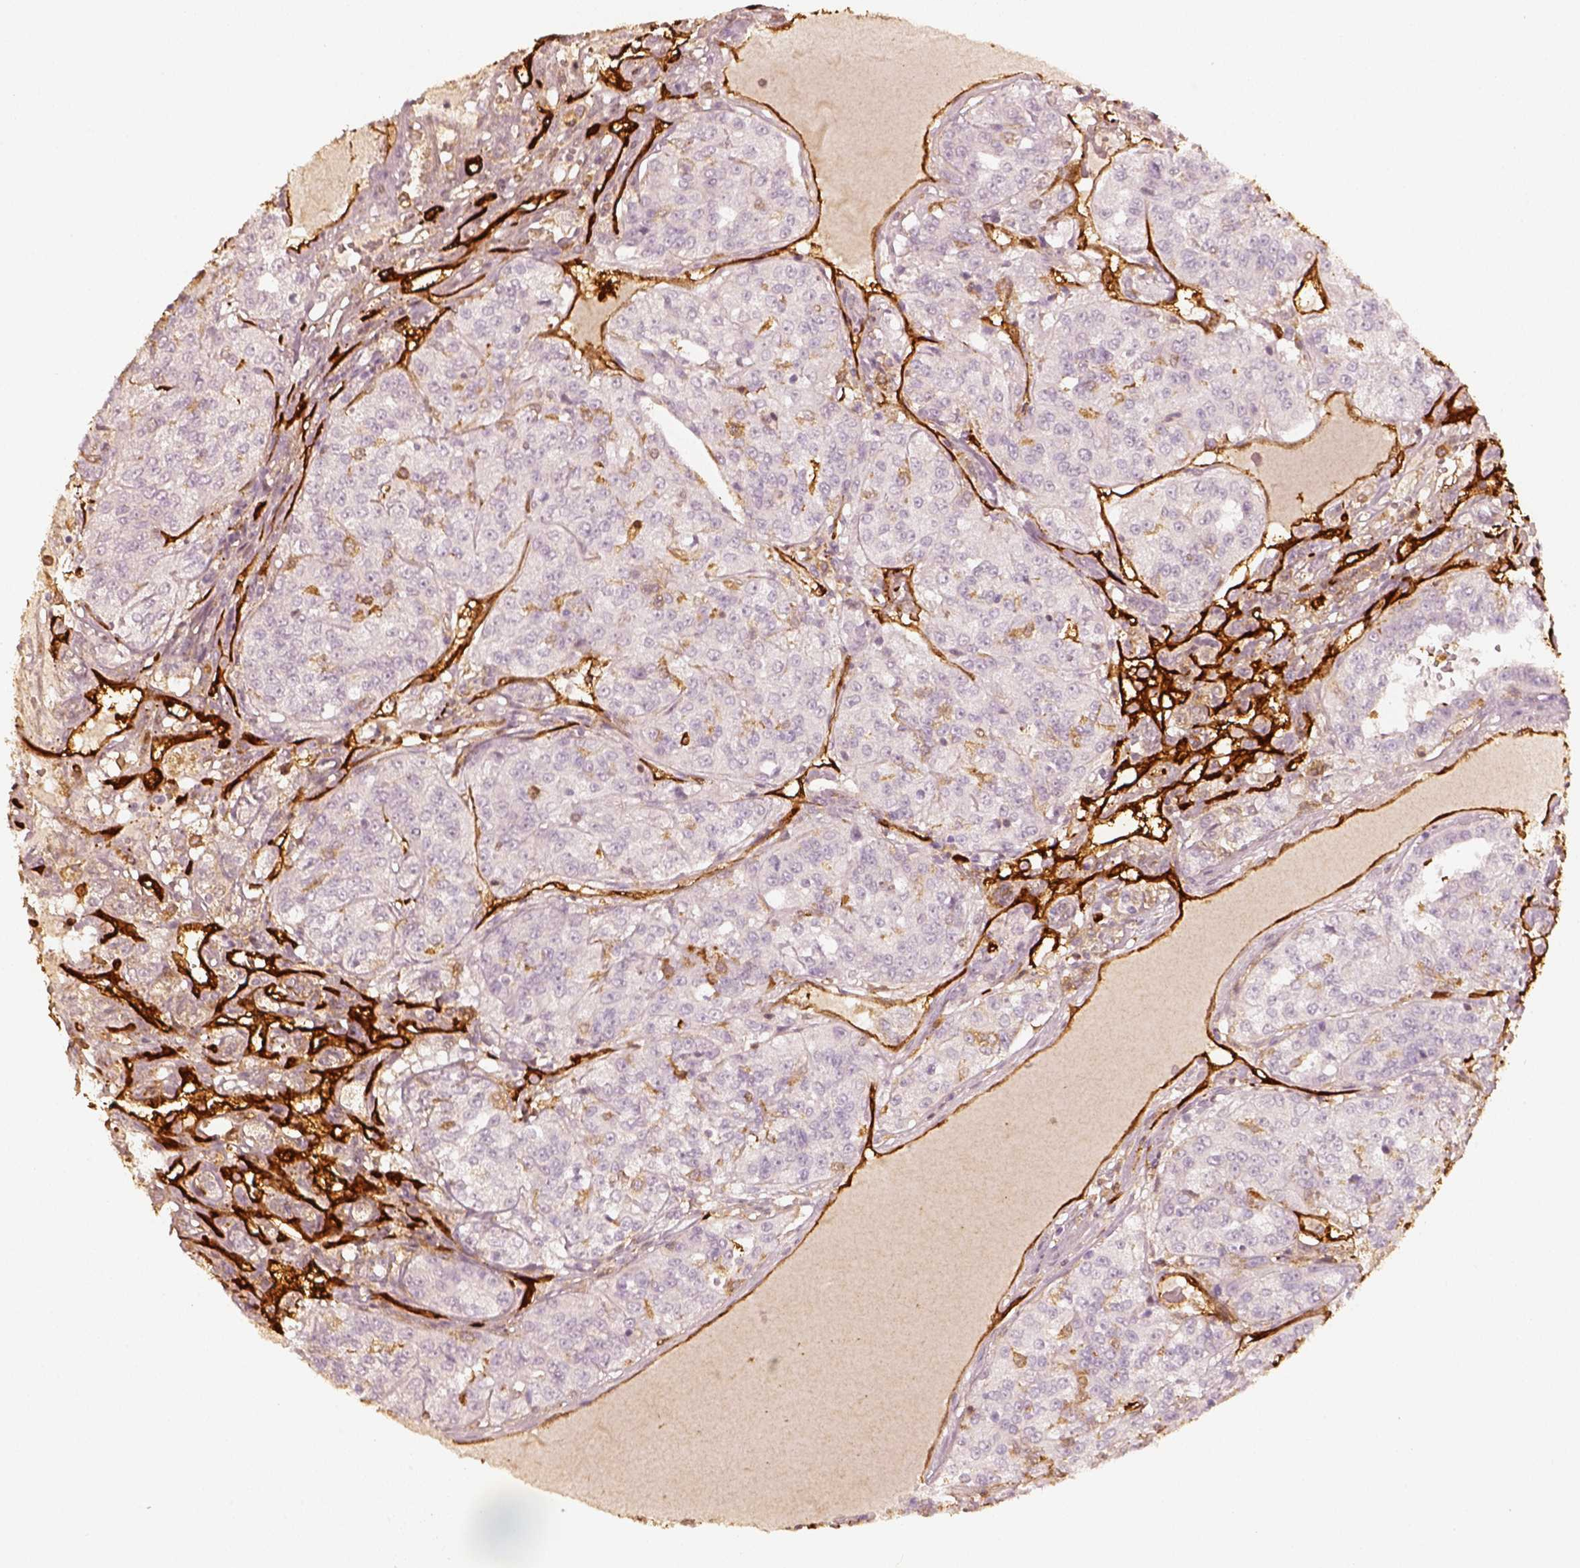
{"staining": {"intensity": "negative", "quantity": "none", "location": "none"}, "tissue": "renal cancer", "cell_type": "Tumor cells", "image_type": "cancer", "snomed": [{"axis": "morphology", "description": "Adenocarcinoma, NOS"}, {"axis": "topography", "description": "Kidney"}], "caption": "Immunohistochemistry (IHC) histopathology image of human adenocarcinoma (renal) stained for a protein (brown), which shows no expression in tumor cells.", "gene": "FSCN1", "patient": {"sex": "female", "age": 63}}